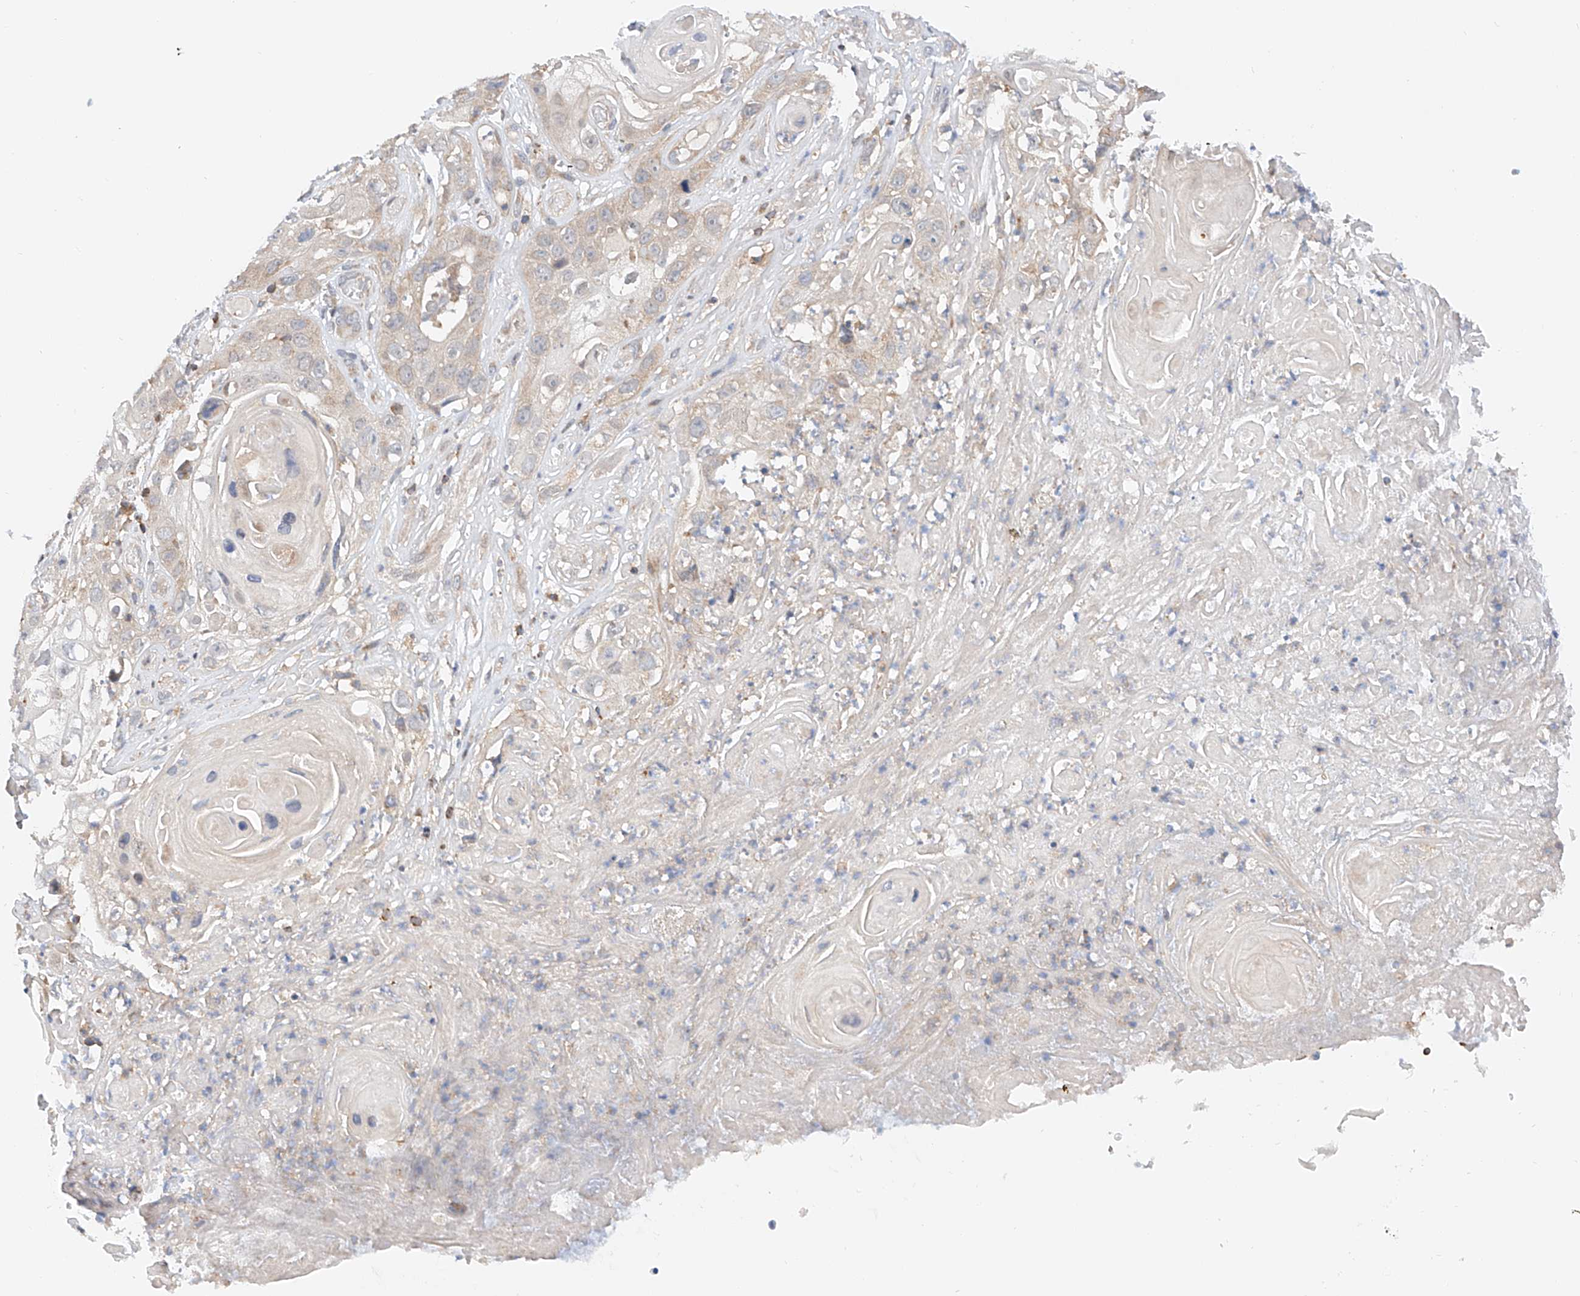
{"staining": {"intensity": "weak", "quantity": "<25%", "location": "cytoplasmic/membranous"}, "tissue": "skin cancer", "cell_type": "Tumor cells", "image_type": "cancer", "snomed": [{"axis": "morphology", "description": "Squamous cell carcinoma, NOS"}, {"axis": "topography", "description": "Skin"}], "caption": "Immunohistochemistry photomicrograph of skin cancer stained for a protein (brown), which shows no positivity in tumor cells.", "gene": "MFN2", "patient": {"sex": "male", "age": 55}}